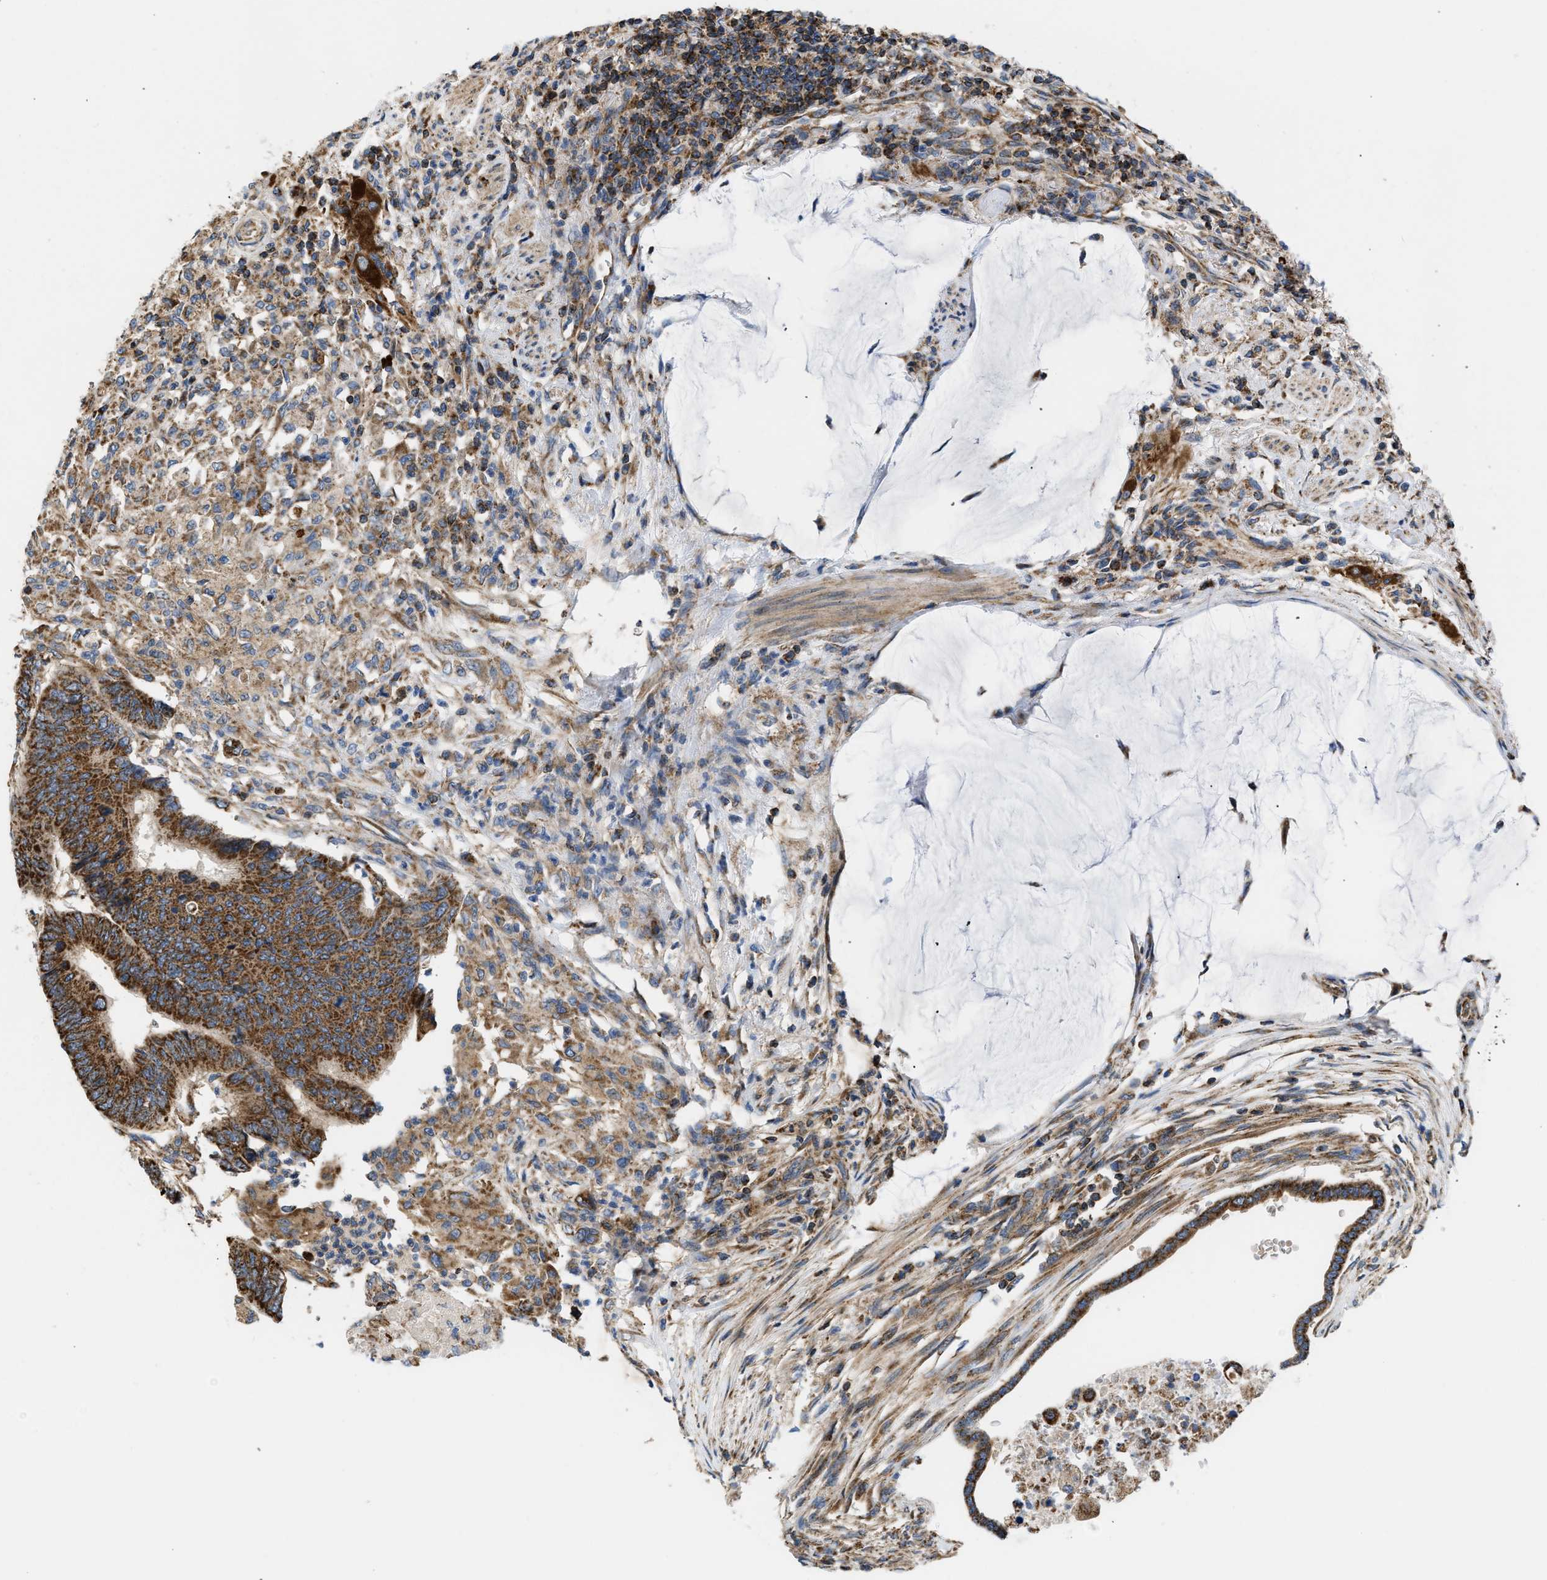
{"staining": {"intensity": "strong", "quantity": ">75%", "location": "cytoplasmic/membranous"}, "tissue": "colorectal cancer", "cell_type": "Tumor cells", "image_type": "cancer", "snomed": [{"axis": "morphology", "description": "Normal tissue, NOS"}, {"axis": "morphology", "description": "Adenocarcinoma, NOS"}, {"axis": "topography", "description": "Rectum"}, {"axis": "topography", "description": "Peripheral nerve tissue"}], "caption": "Protein staining by immunohistochemistry exhibits strong cytoplasmic/membranous positivity in approximately >75% of tumor cells in adenocarcinoma (colorectal).", "gene": "OPTN", "patient": {"sex": "male", "age": 92}}